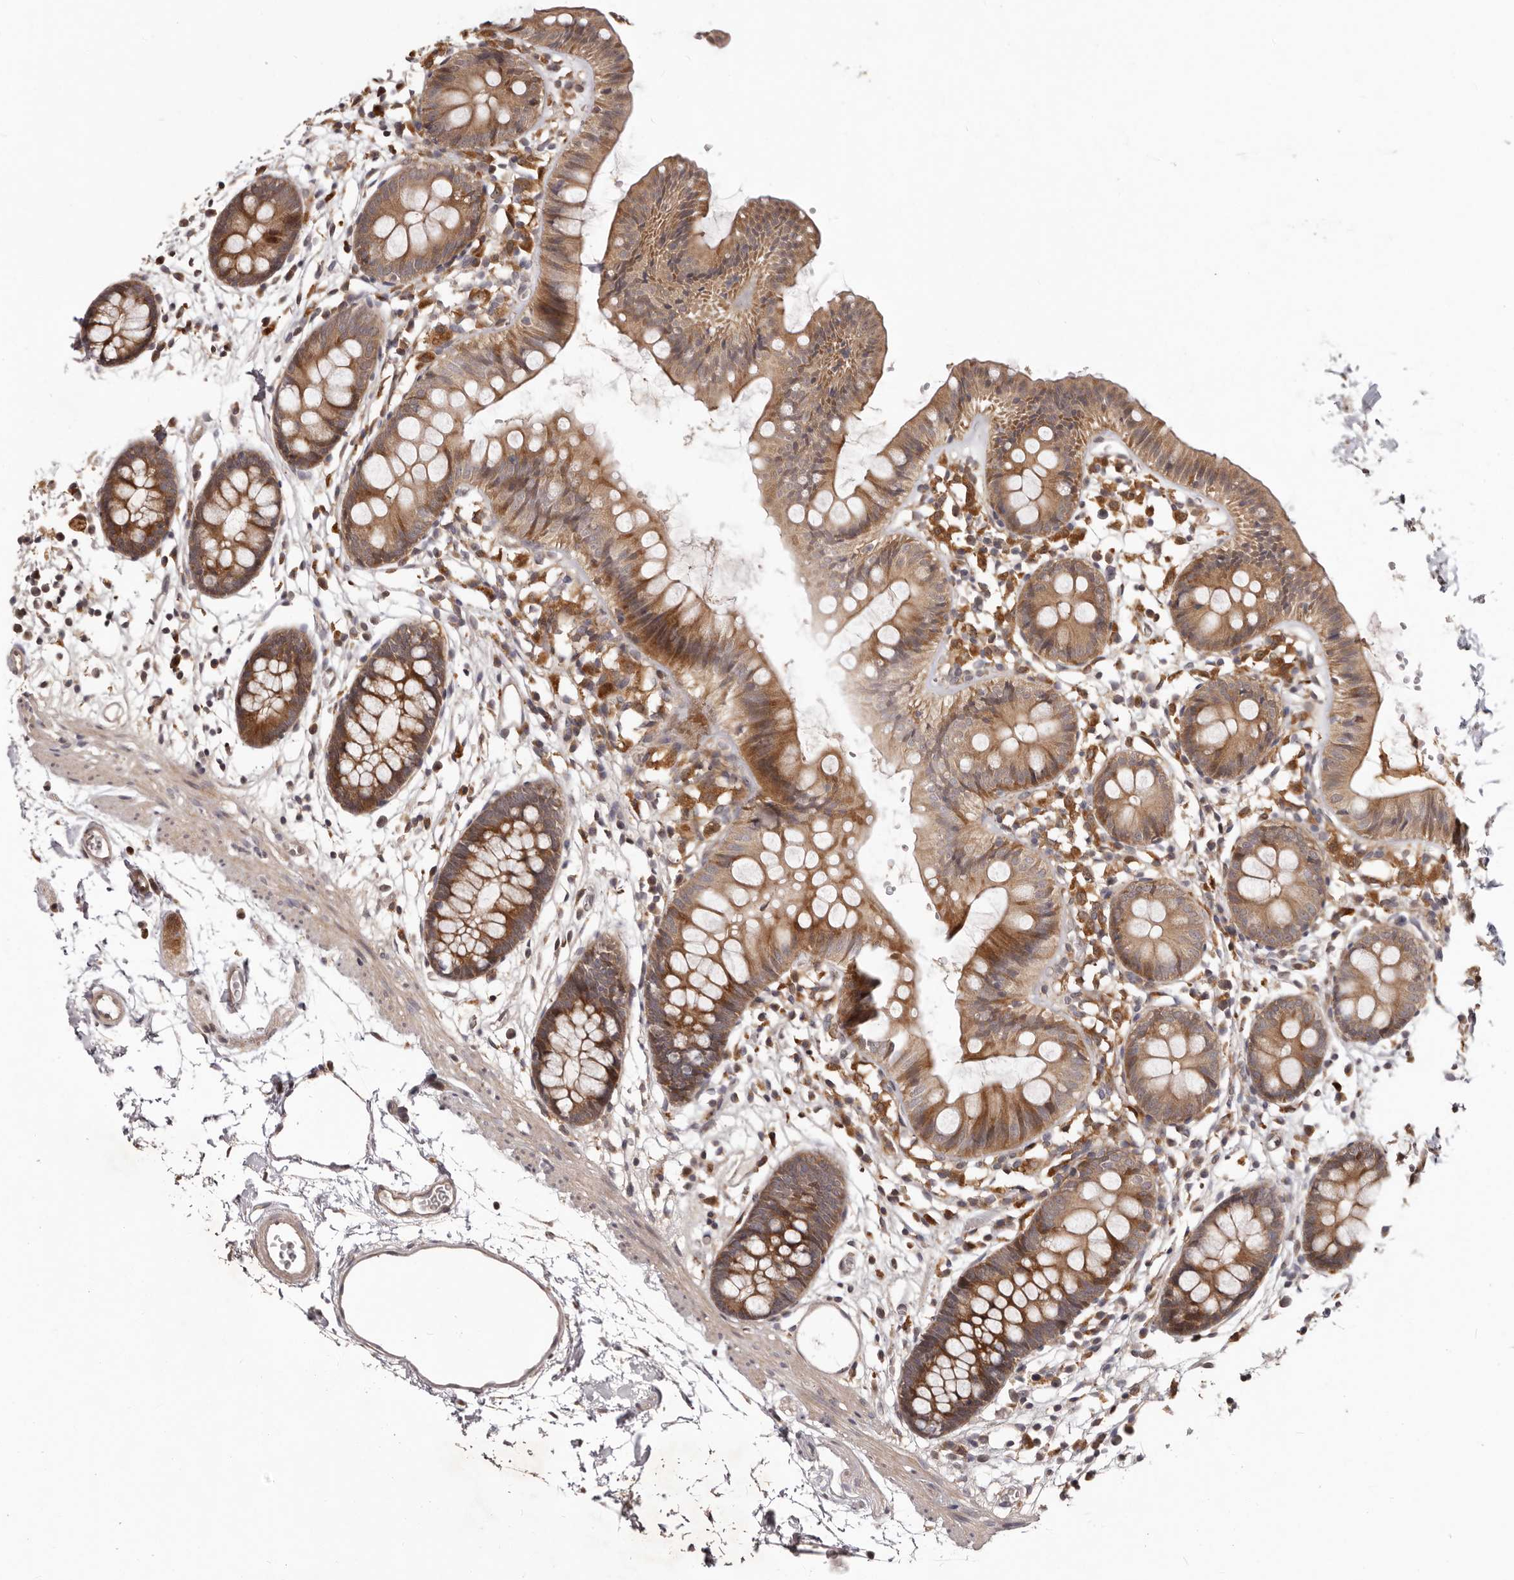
{"staining": {"intensity": "moderate", "quantity": "25%-75%", "location": "cytoplasmic/membranous"}, "tissue": "colon", "cell_type": "Endothelial cells", "image_type": "normal", "snomed": [{"axis": "morphology", "description": "Normal tissue, NOS"}, {"axis": "topography", "description": "Colon"}], "caption": "DAB immunohistochemical staining of benign colon reveals moderate cytoplasmic/membranous protein positivity in approximately 25%-75% of endothelial cells.", "gene": "RNF187", "patient": {"sex": "male", "age": 56}}